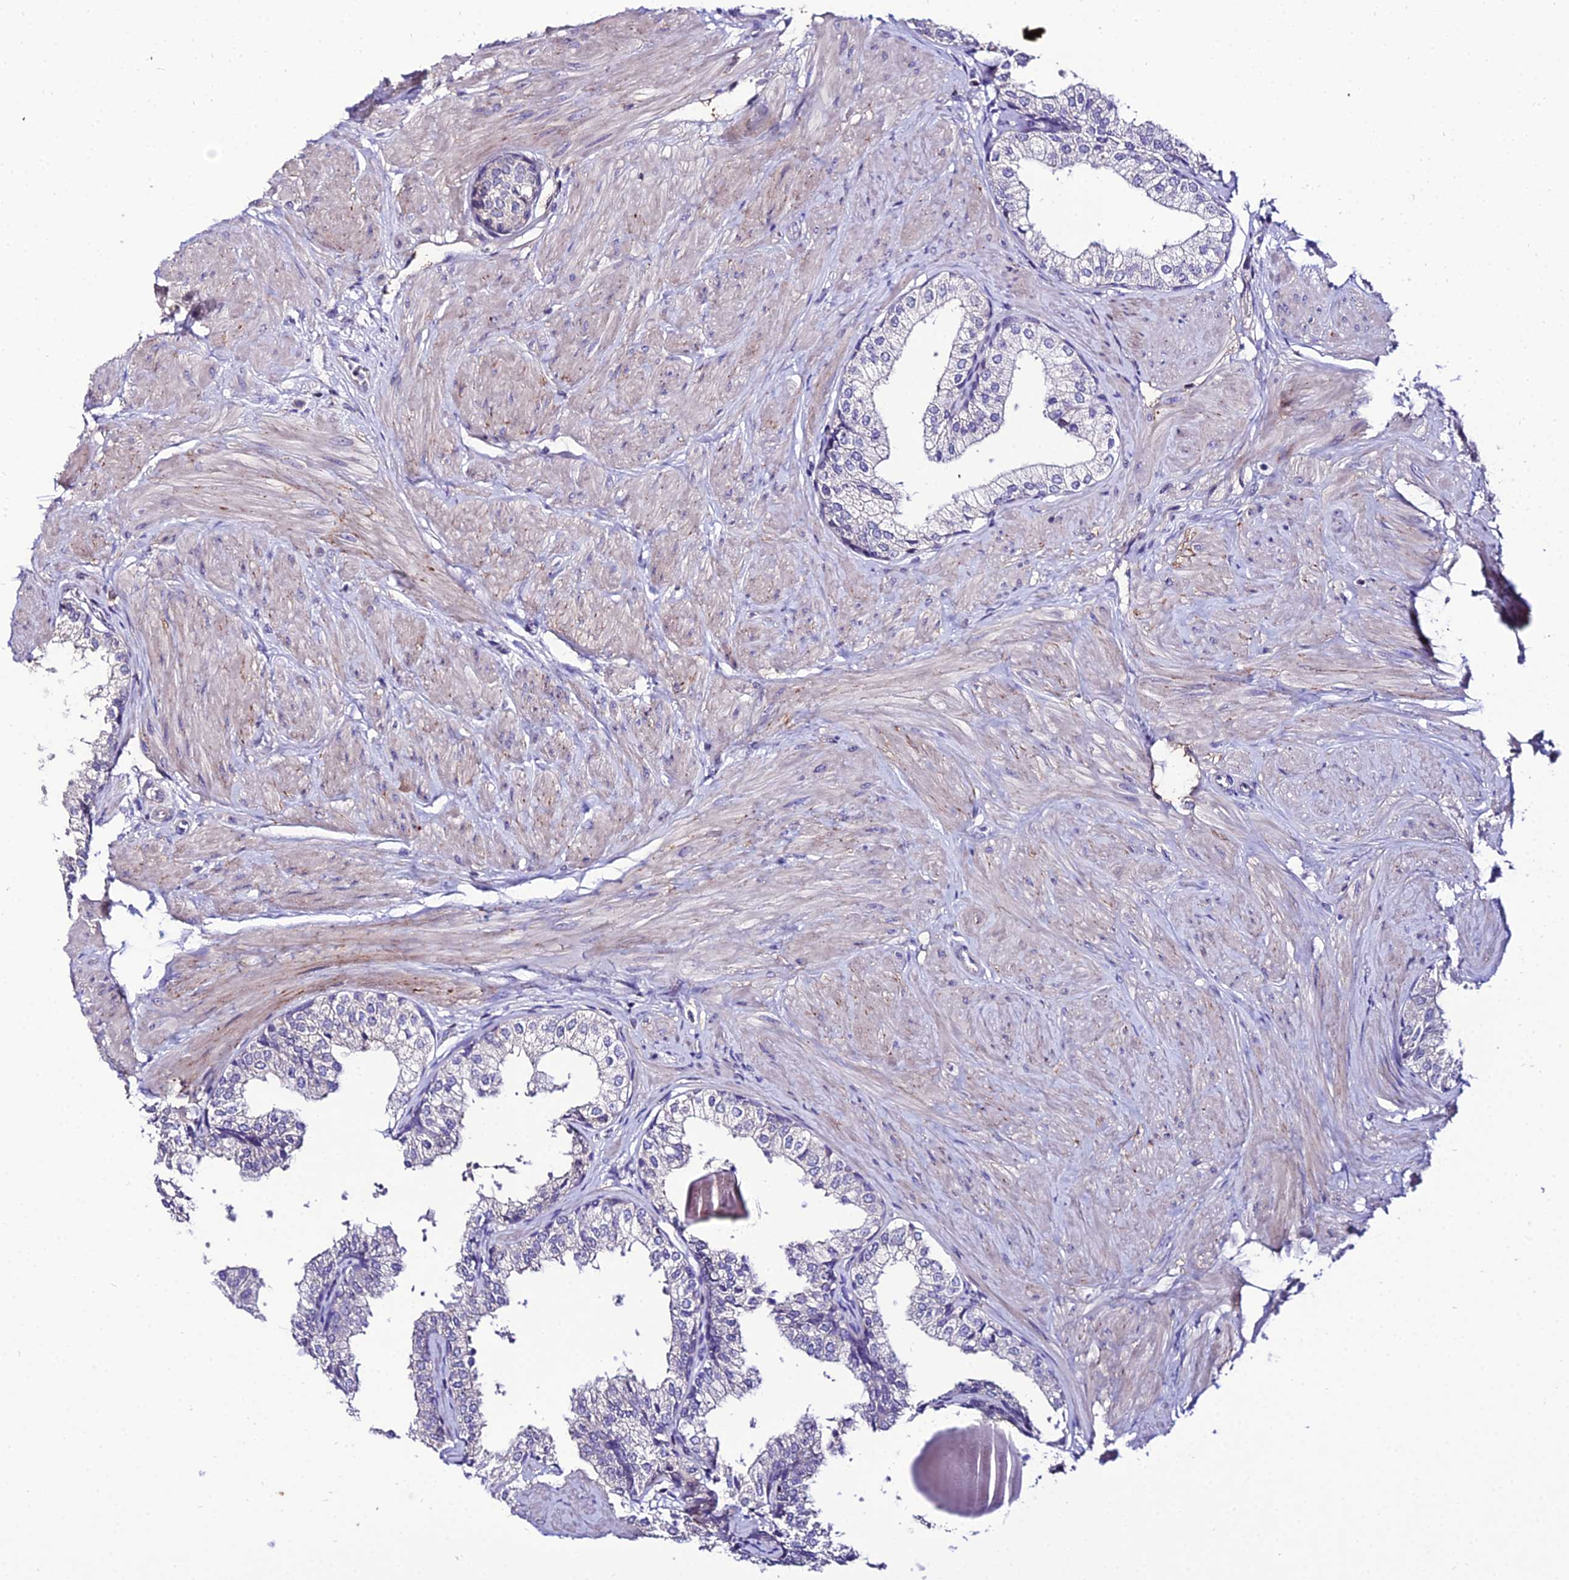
{"staining": {"intensity": "negative", "quantity": "none", "location": "none"}, "tissue": "prostate", "cell_type": "Glandular cells", "image_type": "normal", "snomed": [{"axis": "morphology", "description": "Normal tissue, NOS"}, {"axis": "topography", "description": "Prostate"}], "caption": "There is no significant staining in glandular cells of prostate. (DAB IHC with hematoxylin counter stain).", "gene": "SHQ1", "patient": {"sex": "male", "age": 48}}